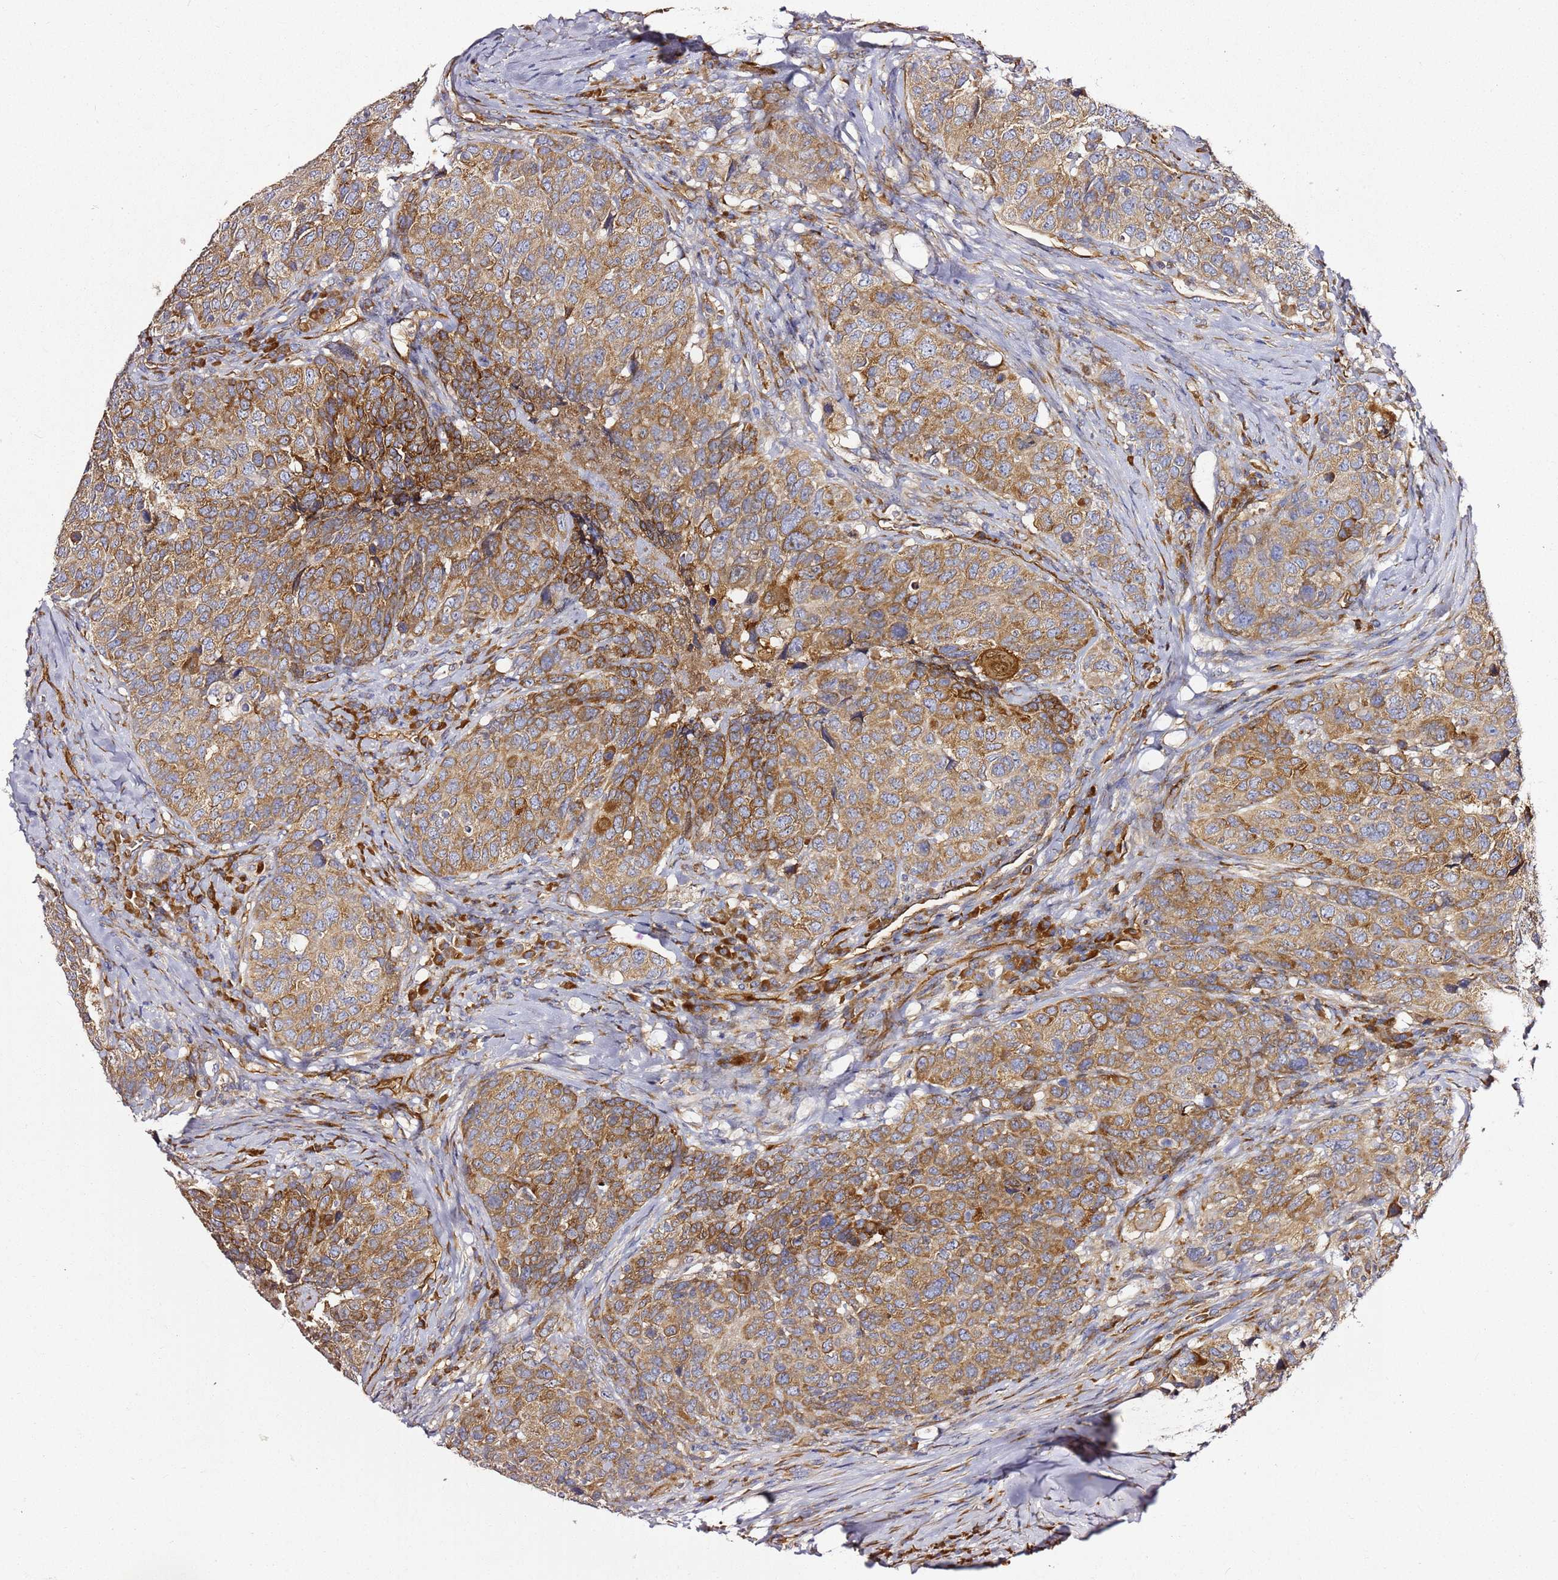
{"staining": {"intensity": "strong", "quantity": ">75%", "location": "cytoplasmic/membranous"}, "tissue": "head and neck cancer", "cell_type": "Tumor cells", "image_type": "cancer", "snomed": [{"axis": "morphology", "description": "Squamous cell carcinoma, NOS"}, {"axis": "topography", "description": "Head-Neck"}], "caption": "Head and neck cancer stained with a brown dye reveals strong cytoplasmic/membranous positive staining in about >75% of tumor cells.", "gene": "KIF7", "patient": {"sex": "male", "age": 66}}